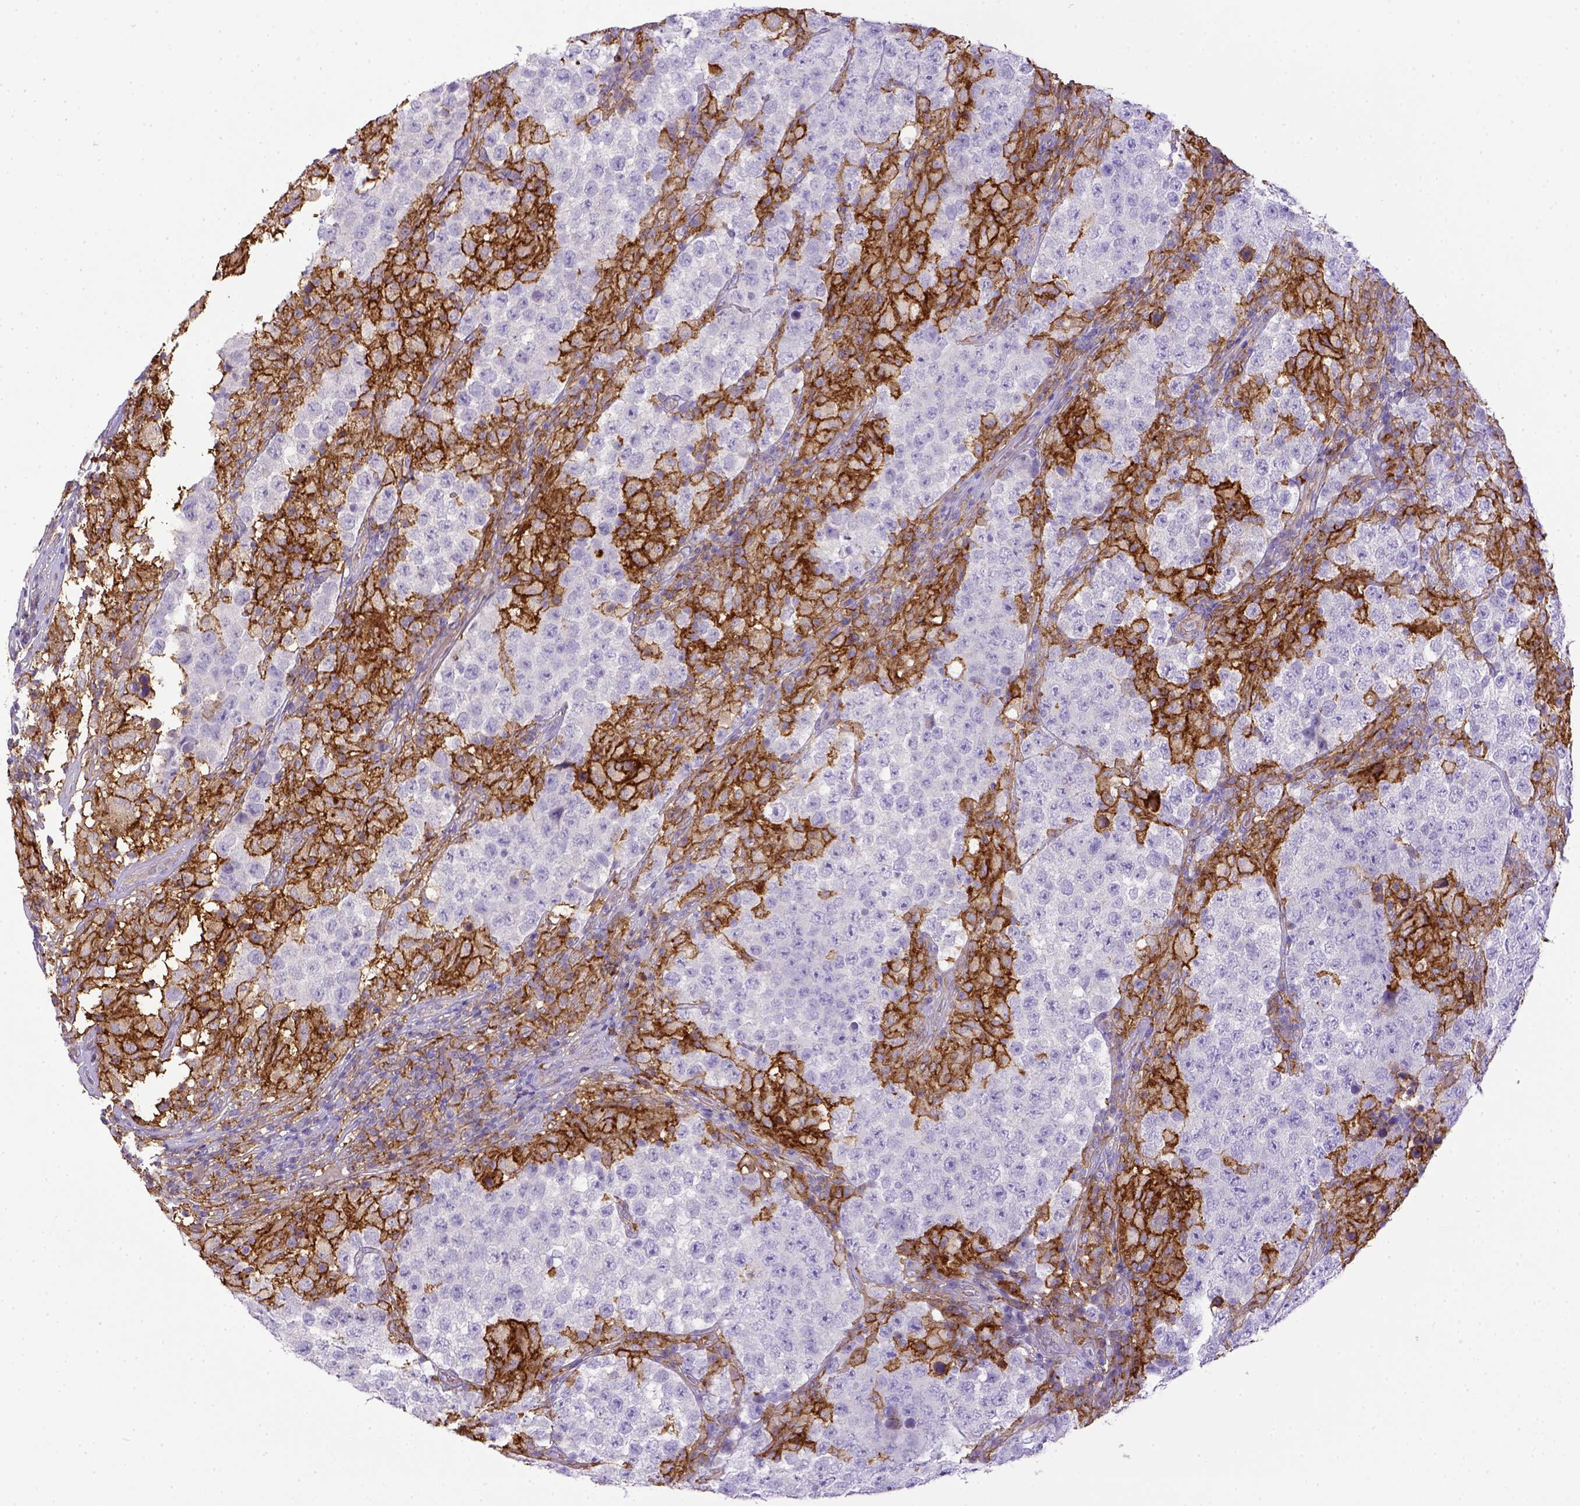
{"staining": {"intensity": "negative", "quantity": "none", "location": "none"}, "tissue": "testis cancer", "cell_type": "Tumor cells", "image_type": "cancer", "snomed": [{"axis": "morphology", "description": "Seminoma, NOS"}, {"axis": "morphology", "description": "Carcinoma, Embryonal, NOS"}, {"axis": "topography", "description": "Testis"}], "caption": "Immunohistochemical staining of testis cancer (seminoma) demonstrates no significant positivity in tumor cells. (DAB immunohistochemistry, high magnification).", "gene": "CD40", "patient": {"sex": "male", "age": 41}}